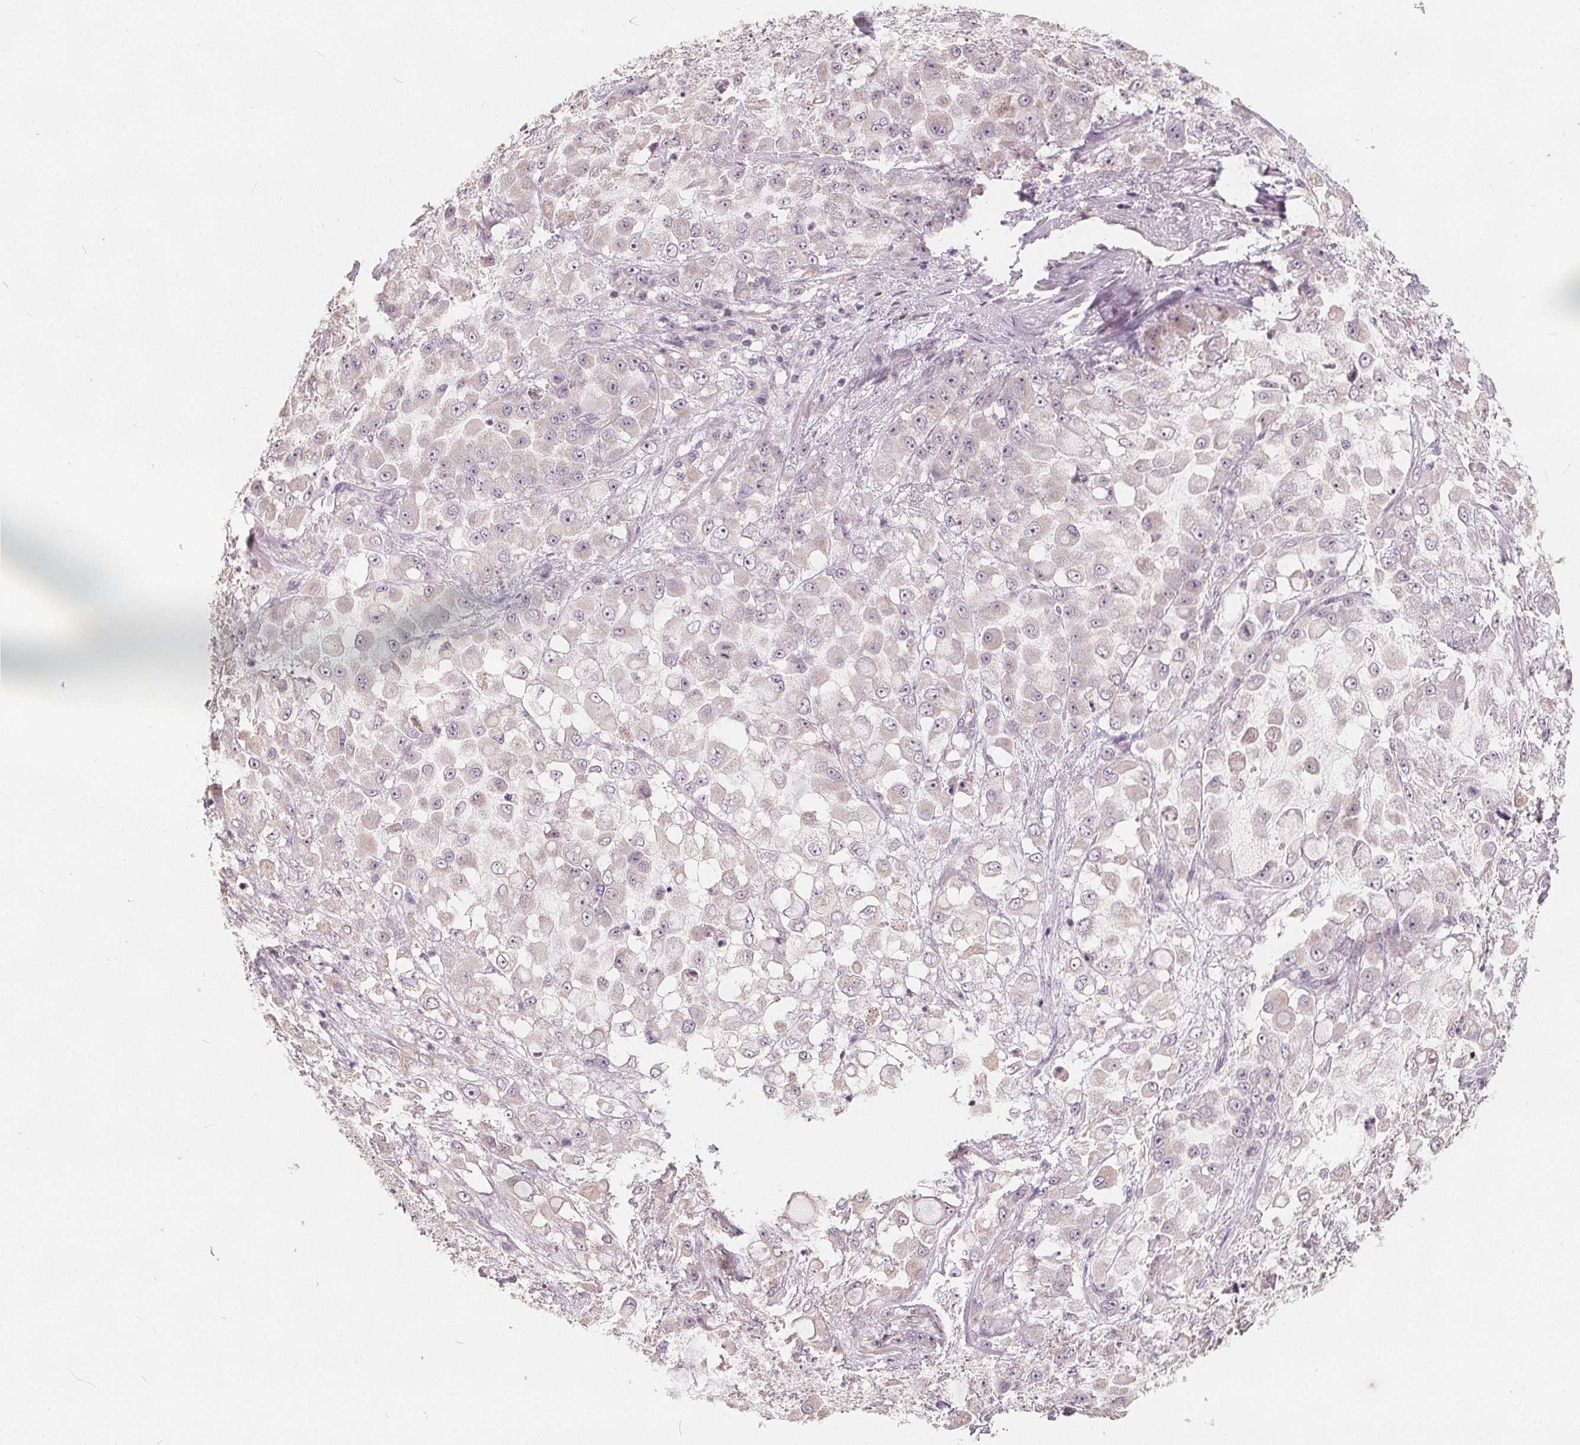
{"staining": {"intensity": "negative", "quantity": "none", "location": "none"}, "tissue": "stomach cancer", "cell_type": "Tumor cells", "image_type": "cancer", "snomed": [{"axis": "morphology", "description": "Adenocarcinoma, NOS"}, {"axis": "topography", "description": "Stomach"}], "caption": "Protein analysis of adenocarcinoma (stomach) exhibits no significant positivity in tumor cells.", "gene": "DRC3", "patient": {"sex": "female", "age": 76}}